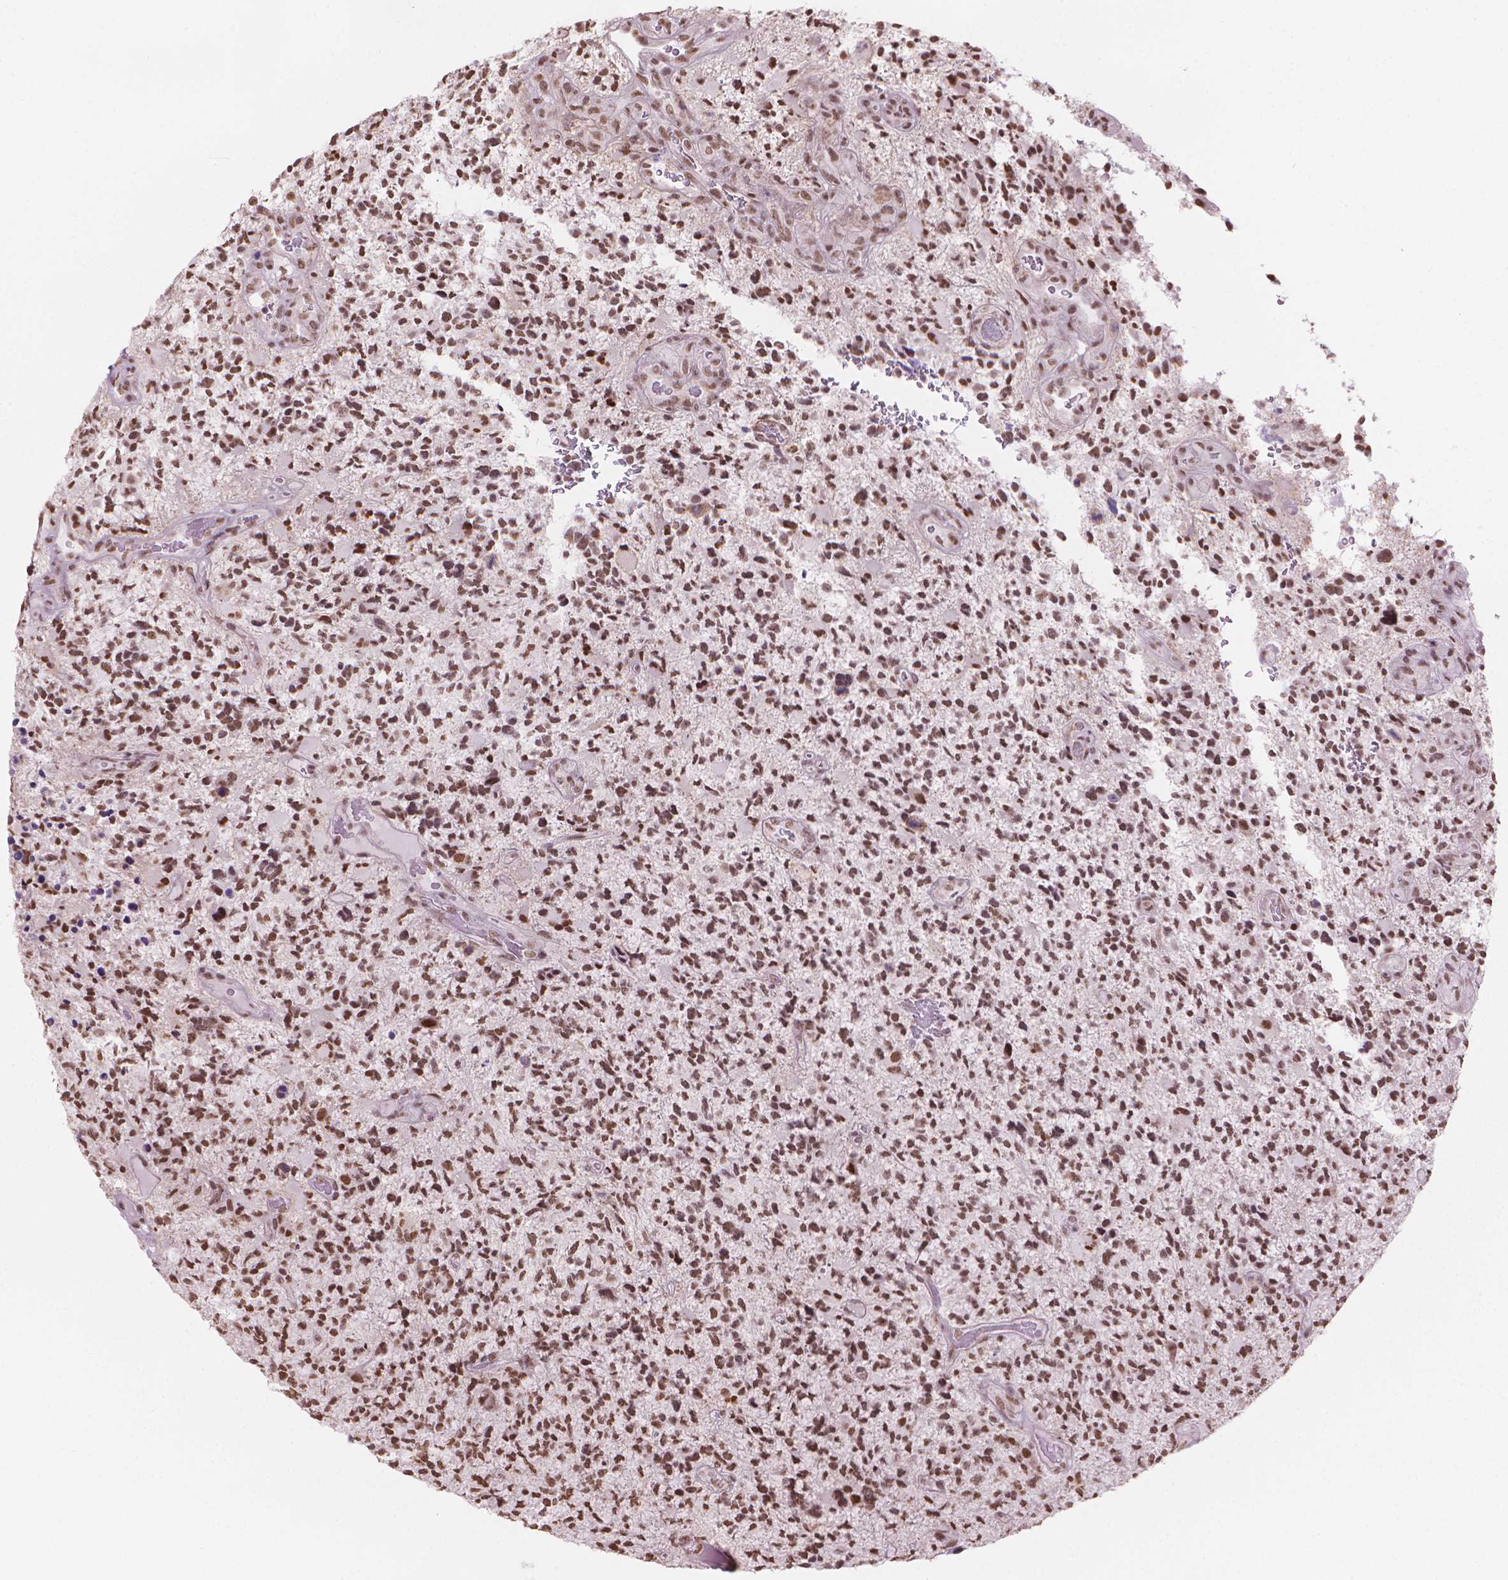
{"staining": {"intensity": "strong", "quantity": ">75%", "location": "nuclear"}, "tissue": "glioma", "cell_type": "Tumor cells", "image_type": "cancer", "snomed": [{"axis": "morphology", "description": "Glioma, malignant, High grade"}, {"axis": "topography", "description": "Brain"}], "caption": "Strong nuclear positivity is appreciated in about >75% of tumor cells in glioma.", "gene": "HOXD4", "patient": {"sex": "female", "age": 71}}